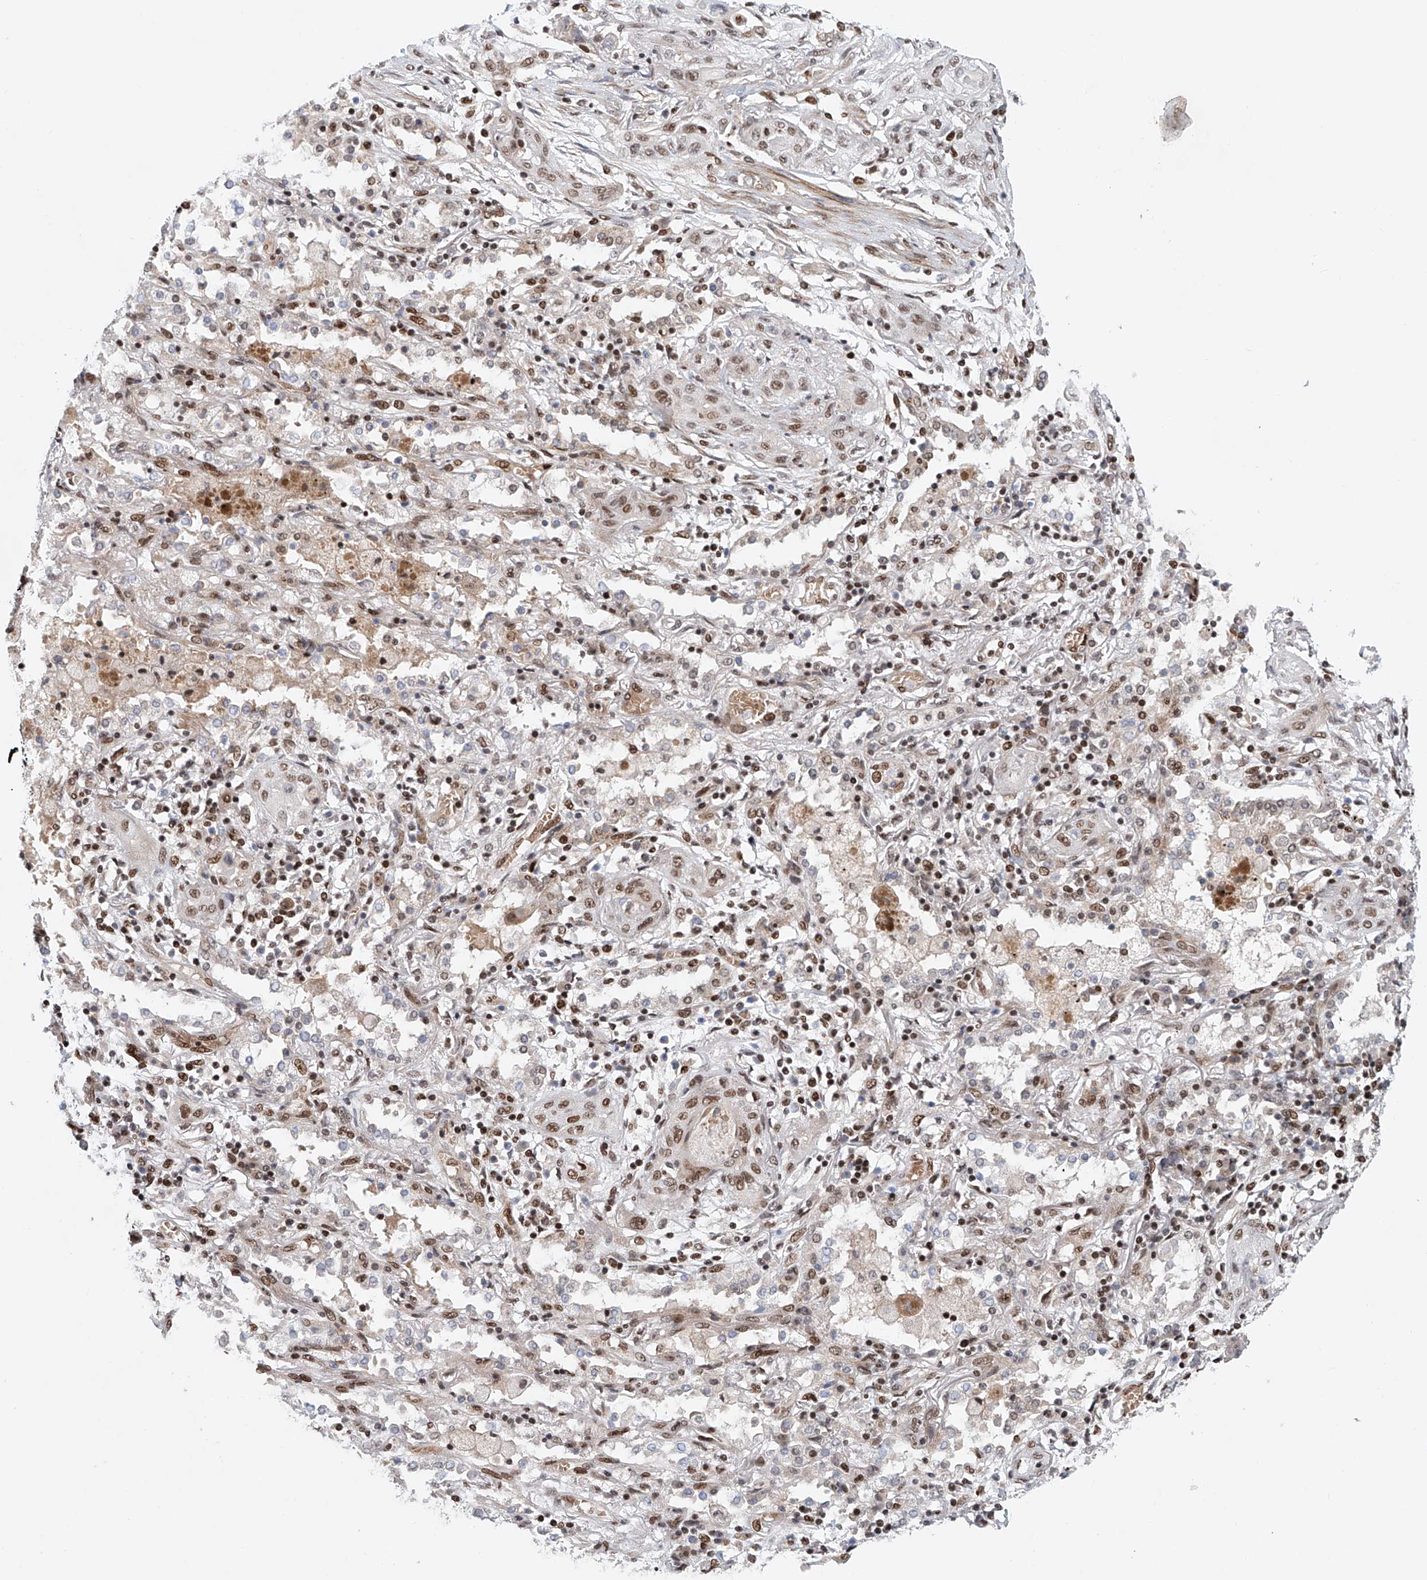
{"staining": {"intensity": "moderate", "quantity": "25%-75%", "location": "nuclear"}, "tissue": "lung cancer", "cell_type": "Tumor cells", "image_type": "cancer", "snomed": [{"axis": "morphology", "description": "Squamous cell carcinoma, NOS"}, {"axis": "topography", "description": "Lung"}], "caption": "Immunohistochemical staining of human squamous cell carcinoma (lung) reveals medium levels of moderate nuclear expression in approximately 25%-75% of tumor cells.", "gene": "ZNF470", "patient": {"sex": "female", "age": 47}}